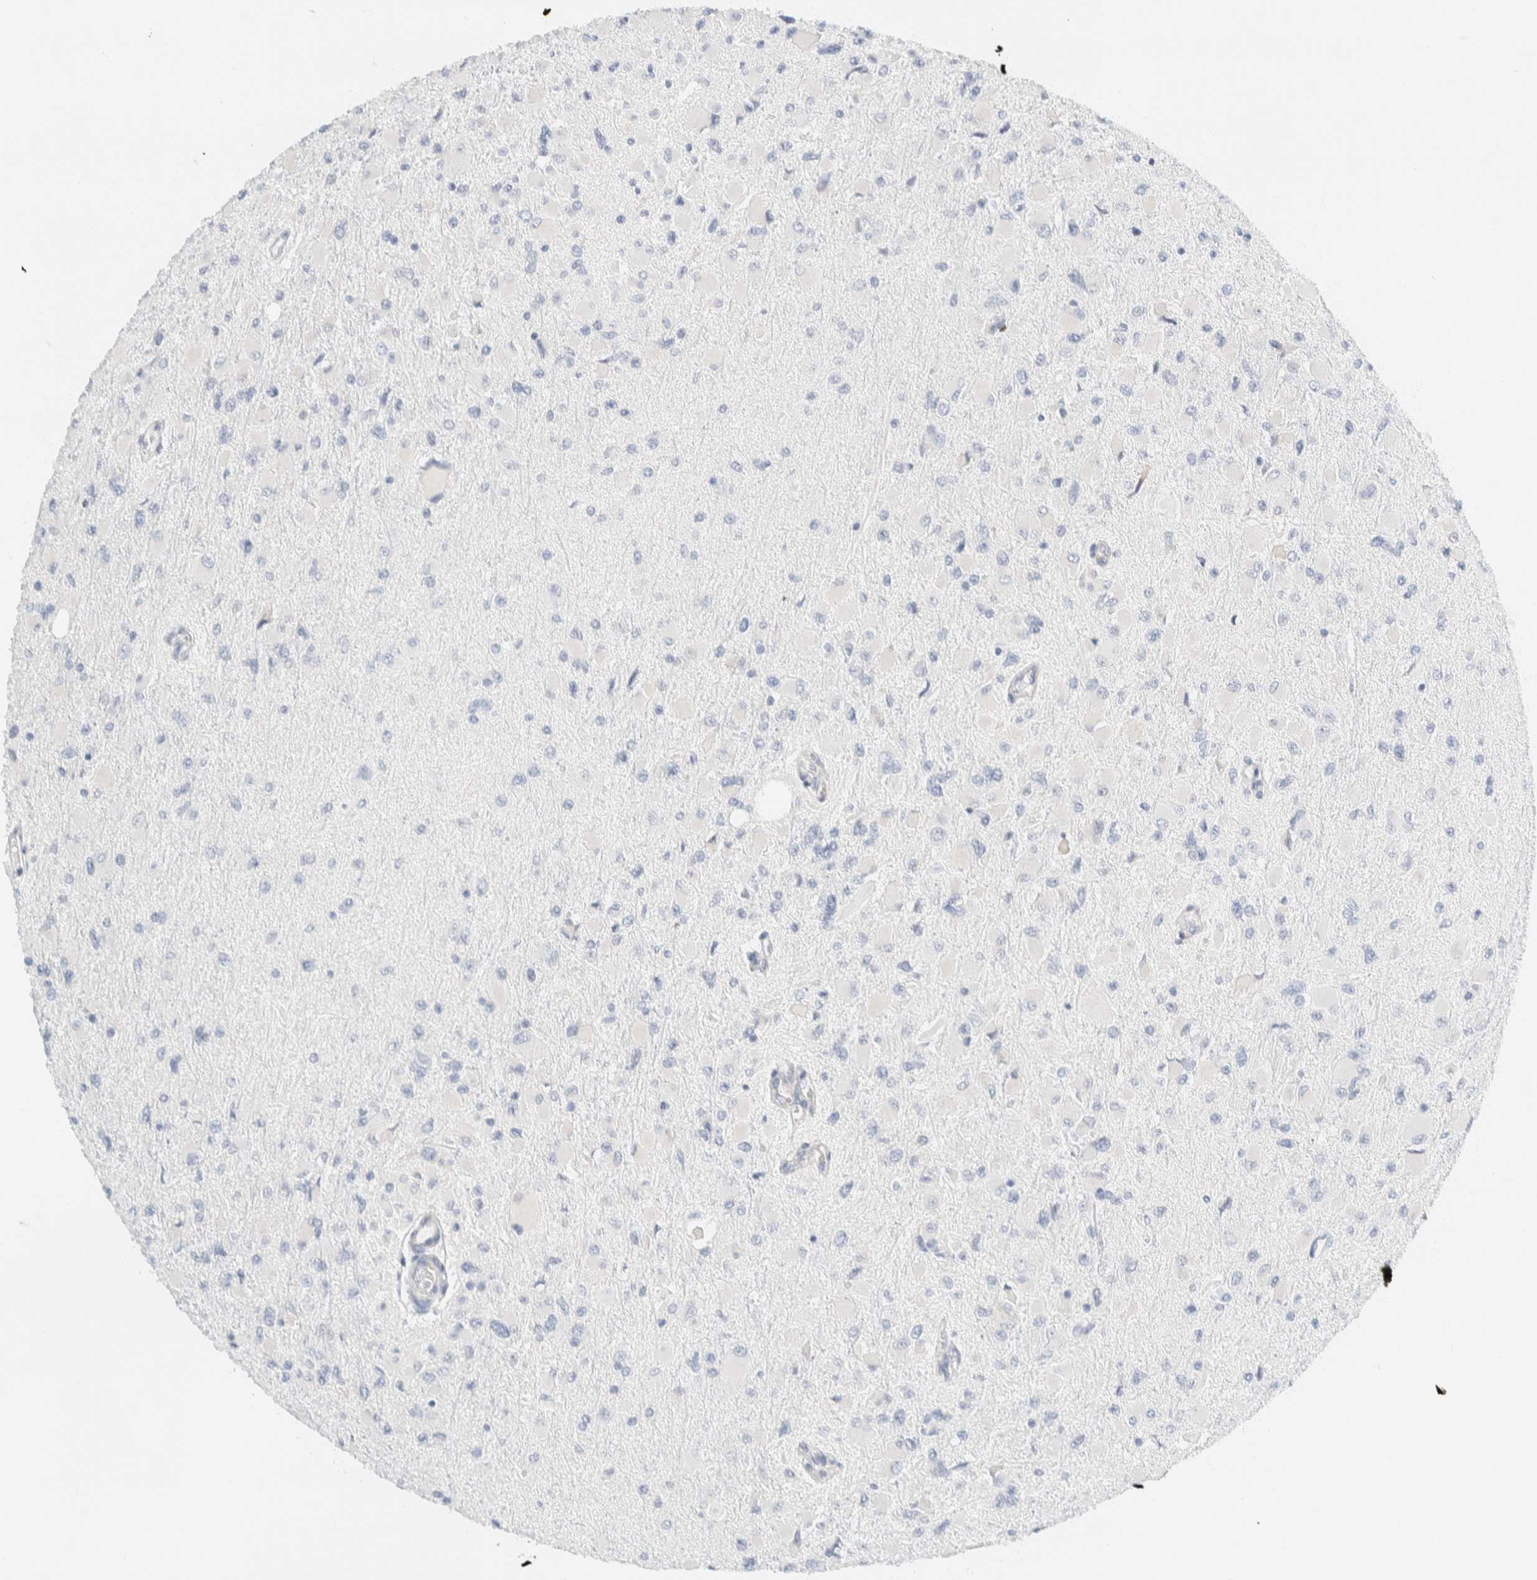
{"staining": {"intensity": "negative", "quantity": "none", "location": "none"}, "tissue": "glioma", "cell_type": "Tumor cells", "image_type": "cancer", "snomed": [{"axis": "morphology", "description": "Glioma, malignant, High grade"}, {"axis": "topography", "description": "Cerebral cortex"}], "caption": "DAB immunohistochemical staining of glioma reveals no significant staining in tumor cells. Brightfield microscopy of immunohistochemistry stained with DAB (brown) and hematoxylin (blue), captured at high magnification.", "gene": "ARHGAP27", "patient": {"sex": "female", "age": 36}}